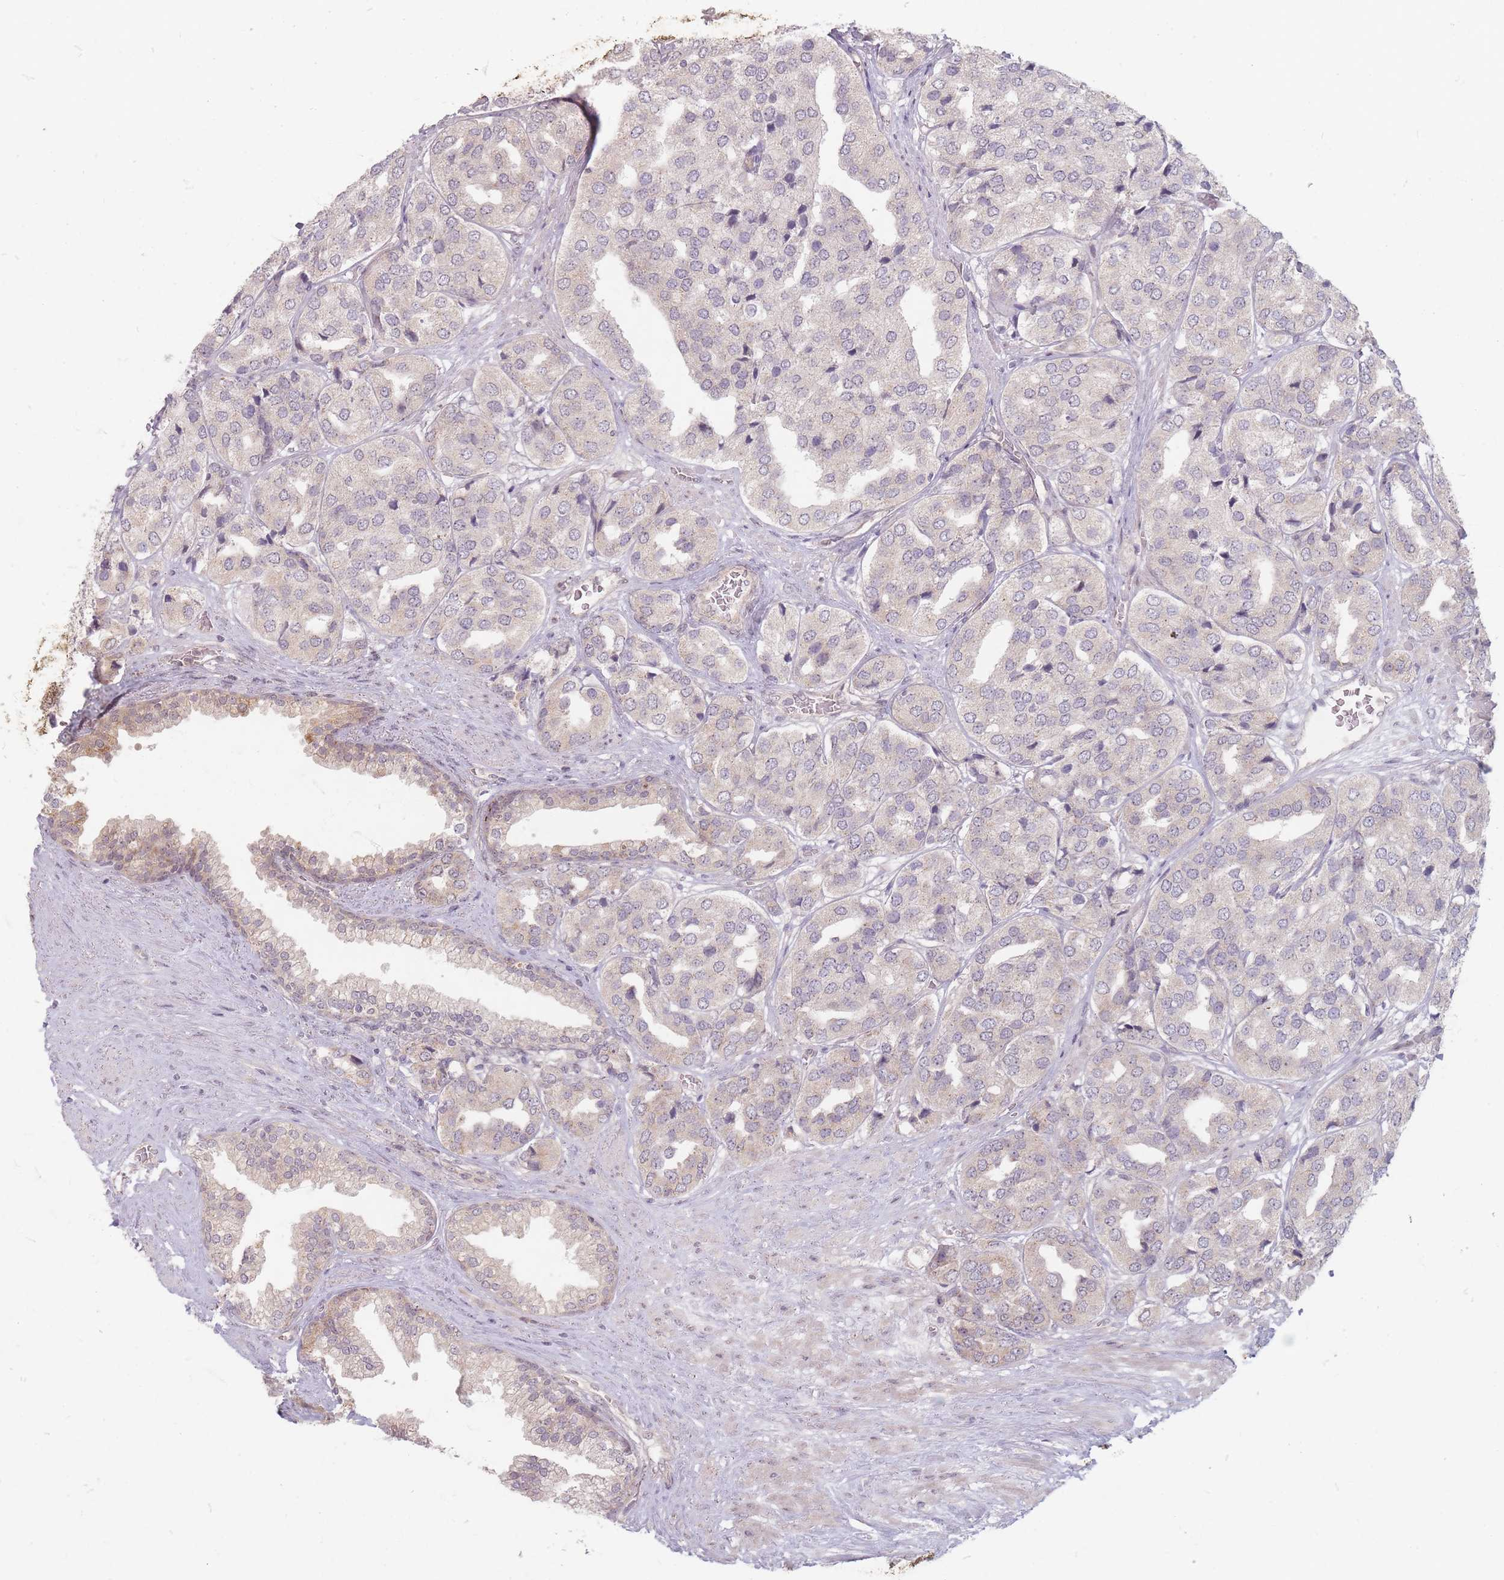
{"staining": {"intensity": "weak", "quantity": "25%-75%", "location": "cytoplasmic/membranous"}, "tissue": "prostate cancer", "cell_type": "Tumor cells", "image_type": "cancer", "snomed": [{"axis": "morphology", "description": "Adenocarcinoma, High grade"}, {"axis": "topography", "description": "Prostate"}], "caption": "Protein positivity by immunohistochemistry shows weak cytoplasmic/membranous positivity in about 25%-75% of tumor cells in prostate high-grade adenocarcinoma.", "gene": "GABRA6", "patient": {"sex": "male", "age": 63}}